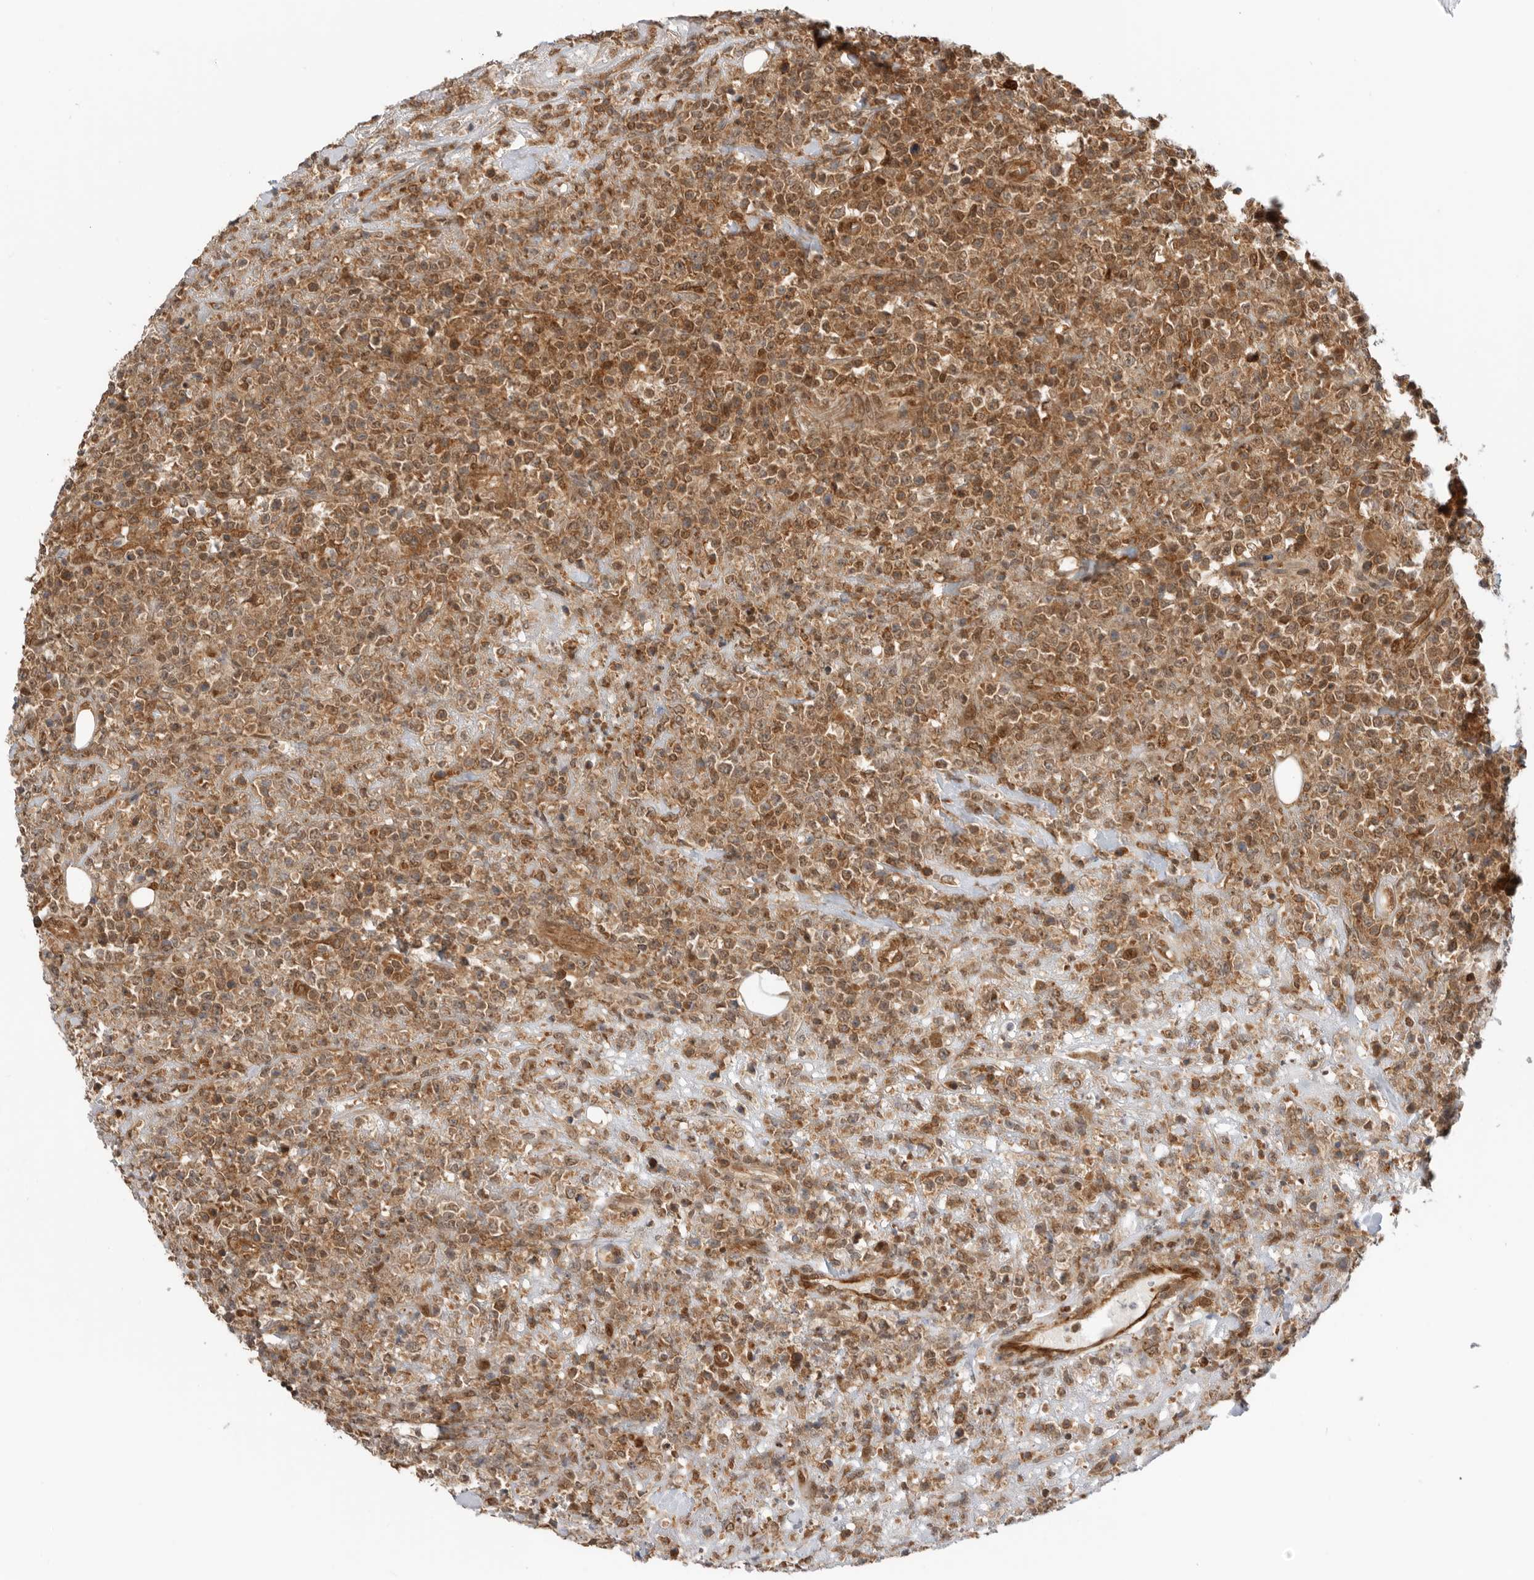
{"staining": {"intensity": "moderate", "quantity": ">75%", "location": "cytoplasmic/membranous"}, "tissue": "lymphoma", "cell_type": "Tumor cells", "image_type": "cancer", "snomed": [{"axis": "morphology", "description": "Malignant lymphoma, non-Hodgkin's type, High grade"}, {"axis": "topography", "description": "Colon"}], "caption": "DAB immunohistochemical staining of human high-grade malignant lymphoma, non-Hodgkin's type shows moderate cytoplasmic/membranous protein expression in about >75% of tumor cells. (Brightfield microscopy of DAB IHC at high magnification).", "gene": "DCAF8", "patient": {"sex": "female", "age": 53}}